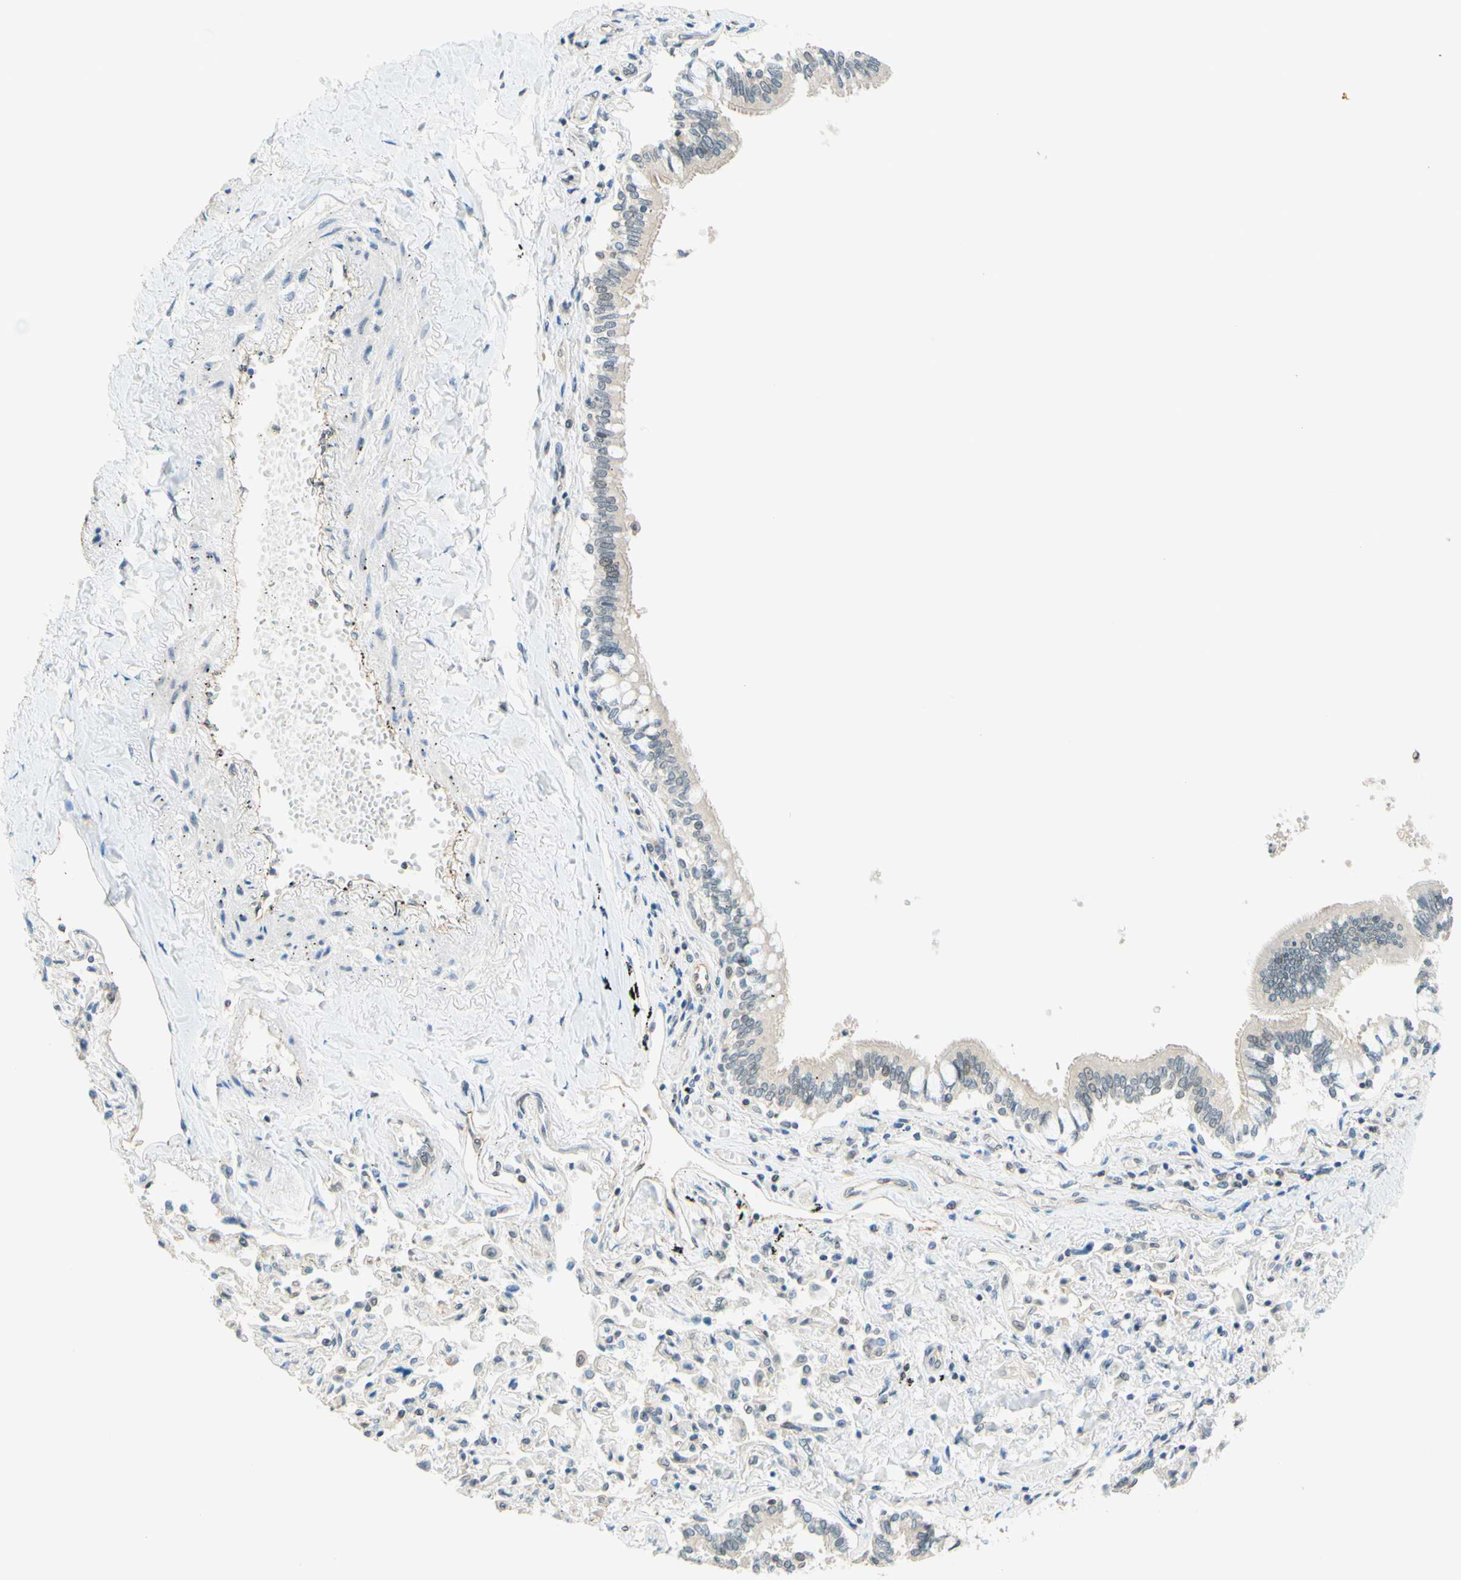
{"staining": {"intensity": "weak", "quantity": "25%-75%", "location": "cytoplasmic/membranous"}, "tissue": "bronchus", "cell_type": "Respiratory epithelial cells", "image_type": "normal", "snomed": [{"axis": "morphology", "description": "Normal tissue, NOS"}, {"axis": "topography", "description": "Bronchus"}, {"axis": "topography", "description": "Lung"}], "caption": "Immunohistochemistry (IHC) (DAB) staining of normal human bronchus displays weak cytoplasmic/membranous protein staining in approximately 25%-75% of respiratory epithelial cells.", "gene": "C2CD2L", "patient": {"sex": "male", "age": 64}}